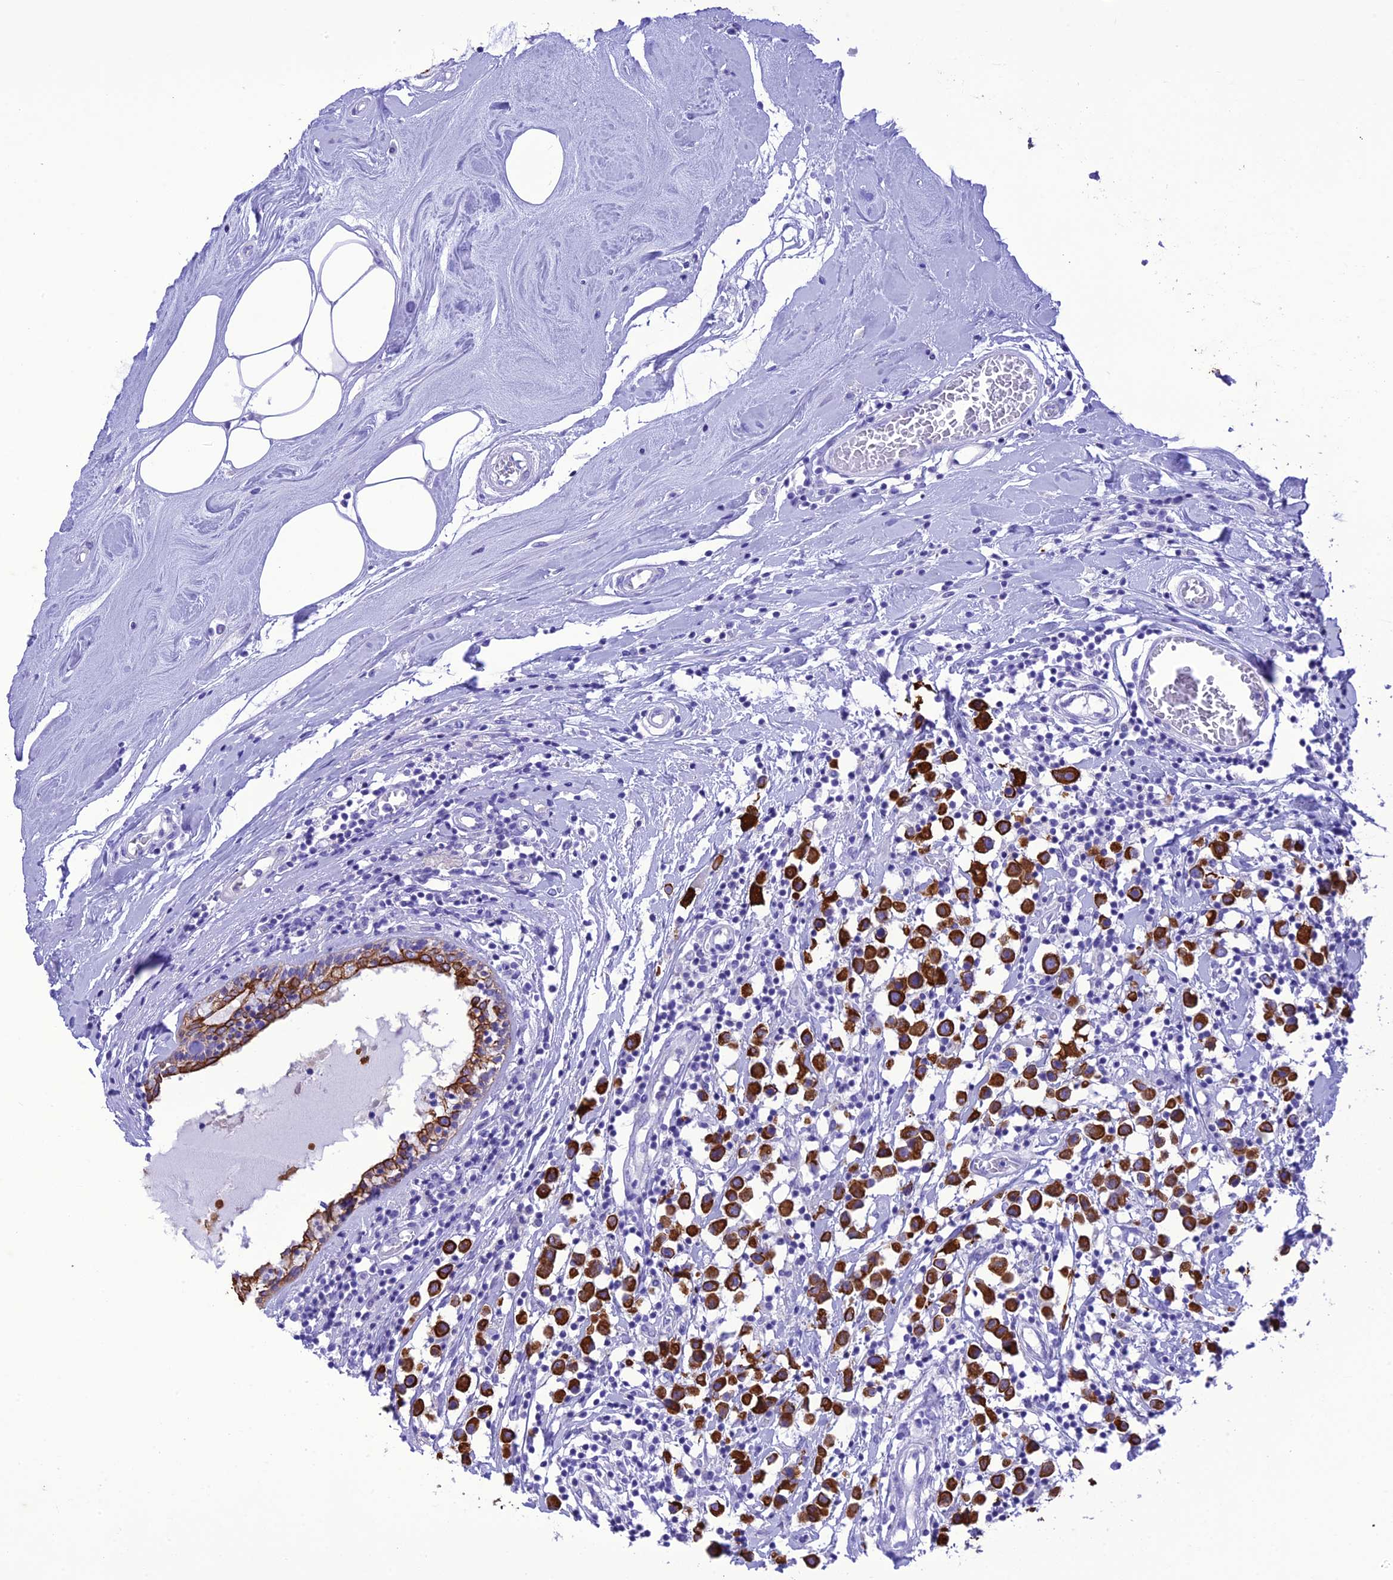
{"staining": {"intensity": "strong", "quantity": ">75%", "location": "cytoplasmic/membranous"}, "tissue": "breast cancer", "cell_type": "Tumor cells", "image_type": "cancer", "snomed": [{"axis": "morphology", "description": "Duct carcinoma"}, {"axis": "topography", "description": "Breast"}], "caption": "Immunohistochemical staining of human breast cancer displays high levels of strong cytoplasmic/membranous positivity in approximately >75% of tumor cells. (DAB = brown stain, brightfield microscopy at high magnification).", "gene": "VPS52", "patient": {"sex": "female", "age": 61}}